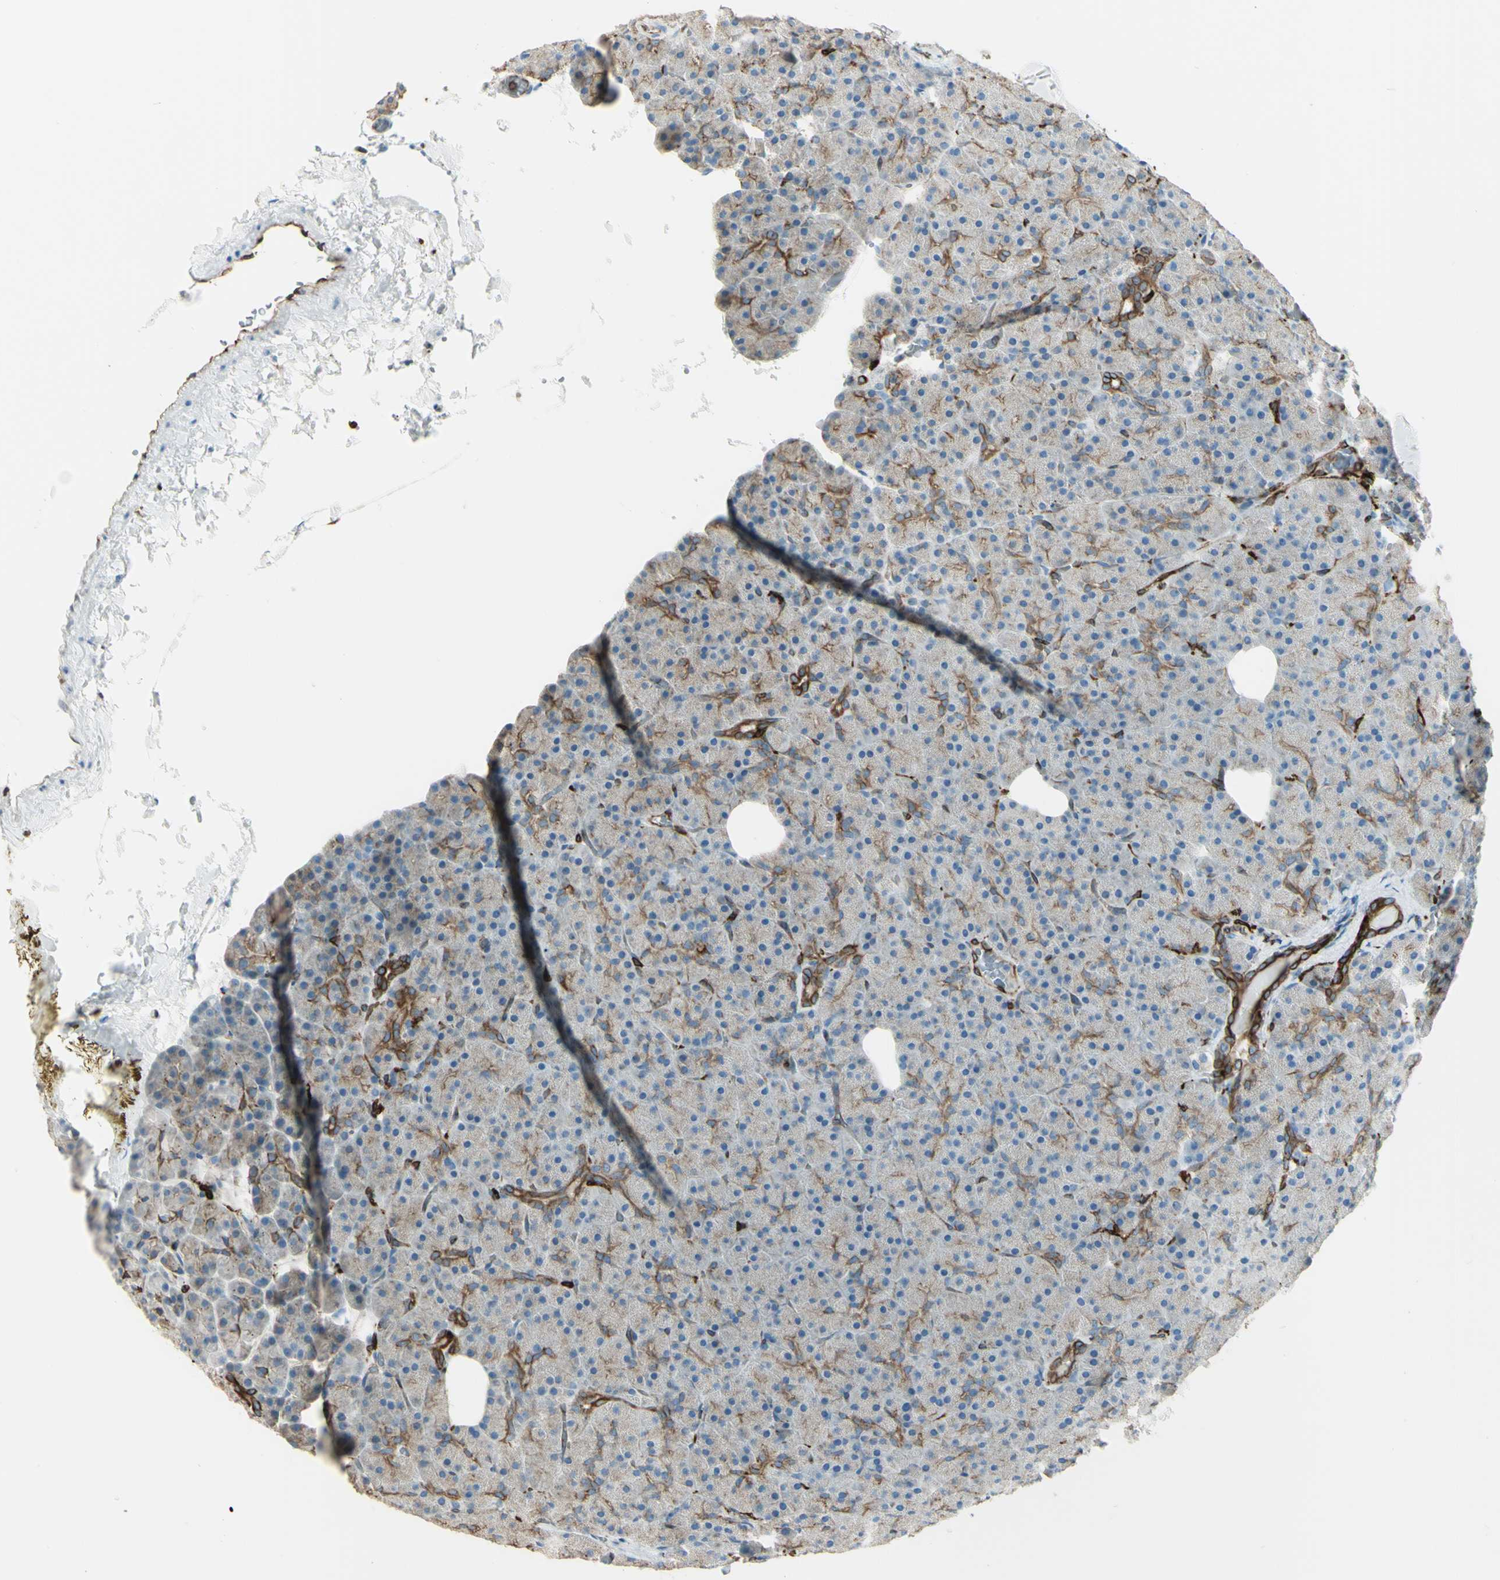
{"staining": {"intensity": "moderate", "quantity": "<25%", "location": "cytoplasmic/membranous"}, "tissue": "pancreas", "cell_type": "Exocrine glandular cells", "image_type": "normal", "snomed": [{"axis": "morphology", "description": "Normal tissue, NOS"}, {"axis": "topography", "description": "Pancreas"}], "caption": "Protein analysis of unremarkable pancreas exhibits moderate cytoplasmic/membranous expression in about <25% of exocrine glandular cells.", "gene": "CD74", "patient": {"sex": "female", "age": 35}}